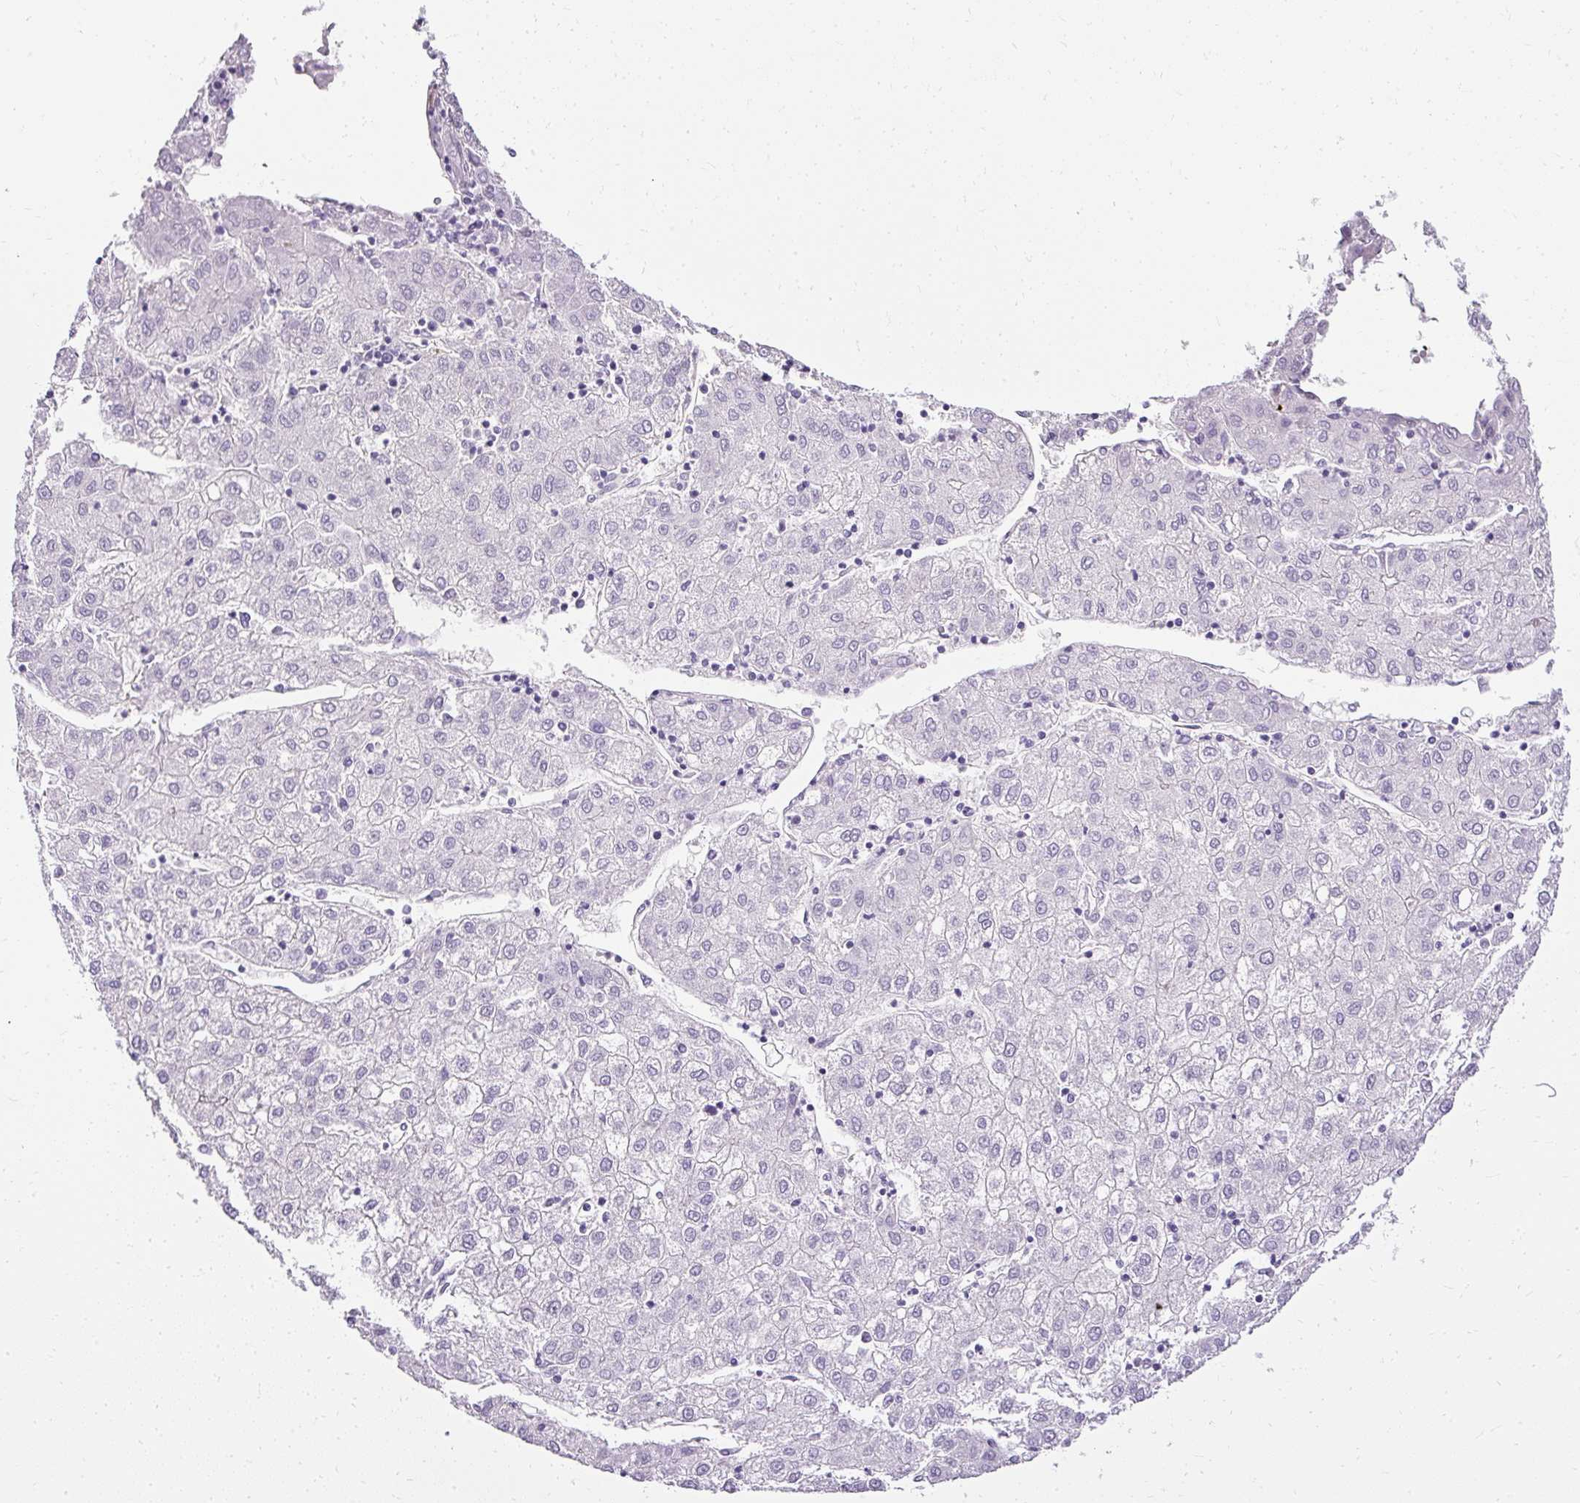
{"staining": {"intensity": "negative", "quantity": "none", "location": "none"}, "tissue": "liver cancer", "cell_type": "Tumor cells", "image_type": "cancer", "snomed": [{"axis": "morphology", "description": "Carcinoma, Hepatocellular, NOS"}, {"axis": "topography", "description": "Liver"}], "caption": "Immunohistochemical staining of human liver hepatocellular carcinoma shows no significant positivity in tumor cells. (IHC, brightfield microscopy, high magnification).", "gene": "PLS1", "patient": {"sex": "male", "age": 72}}